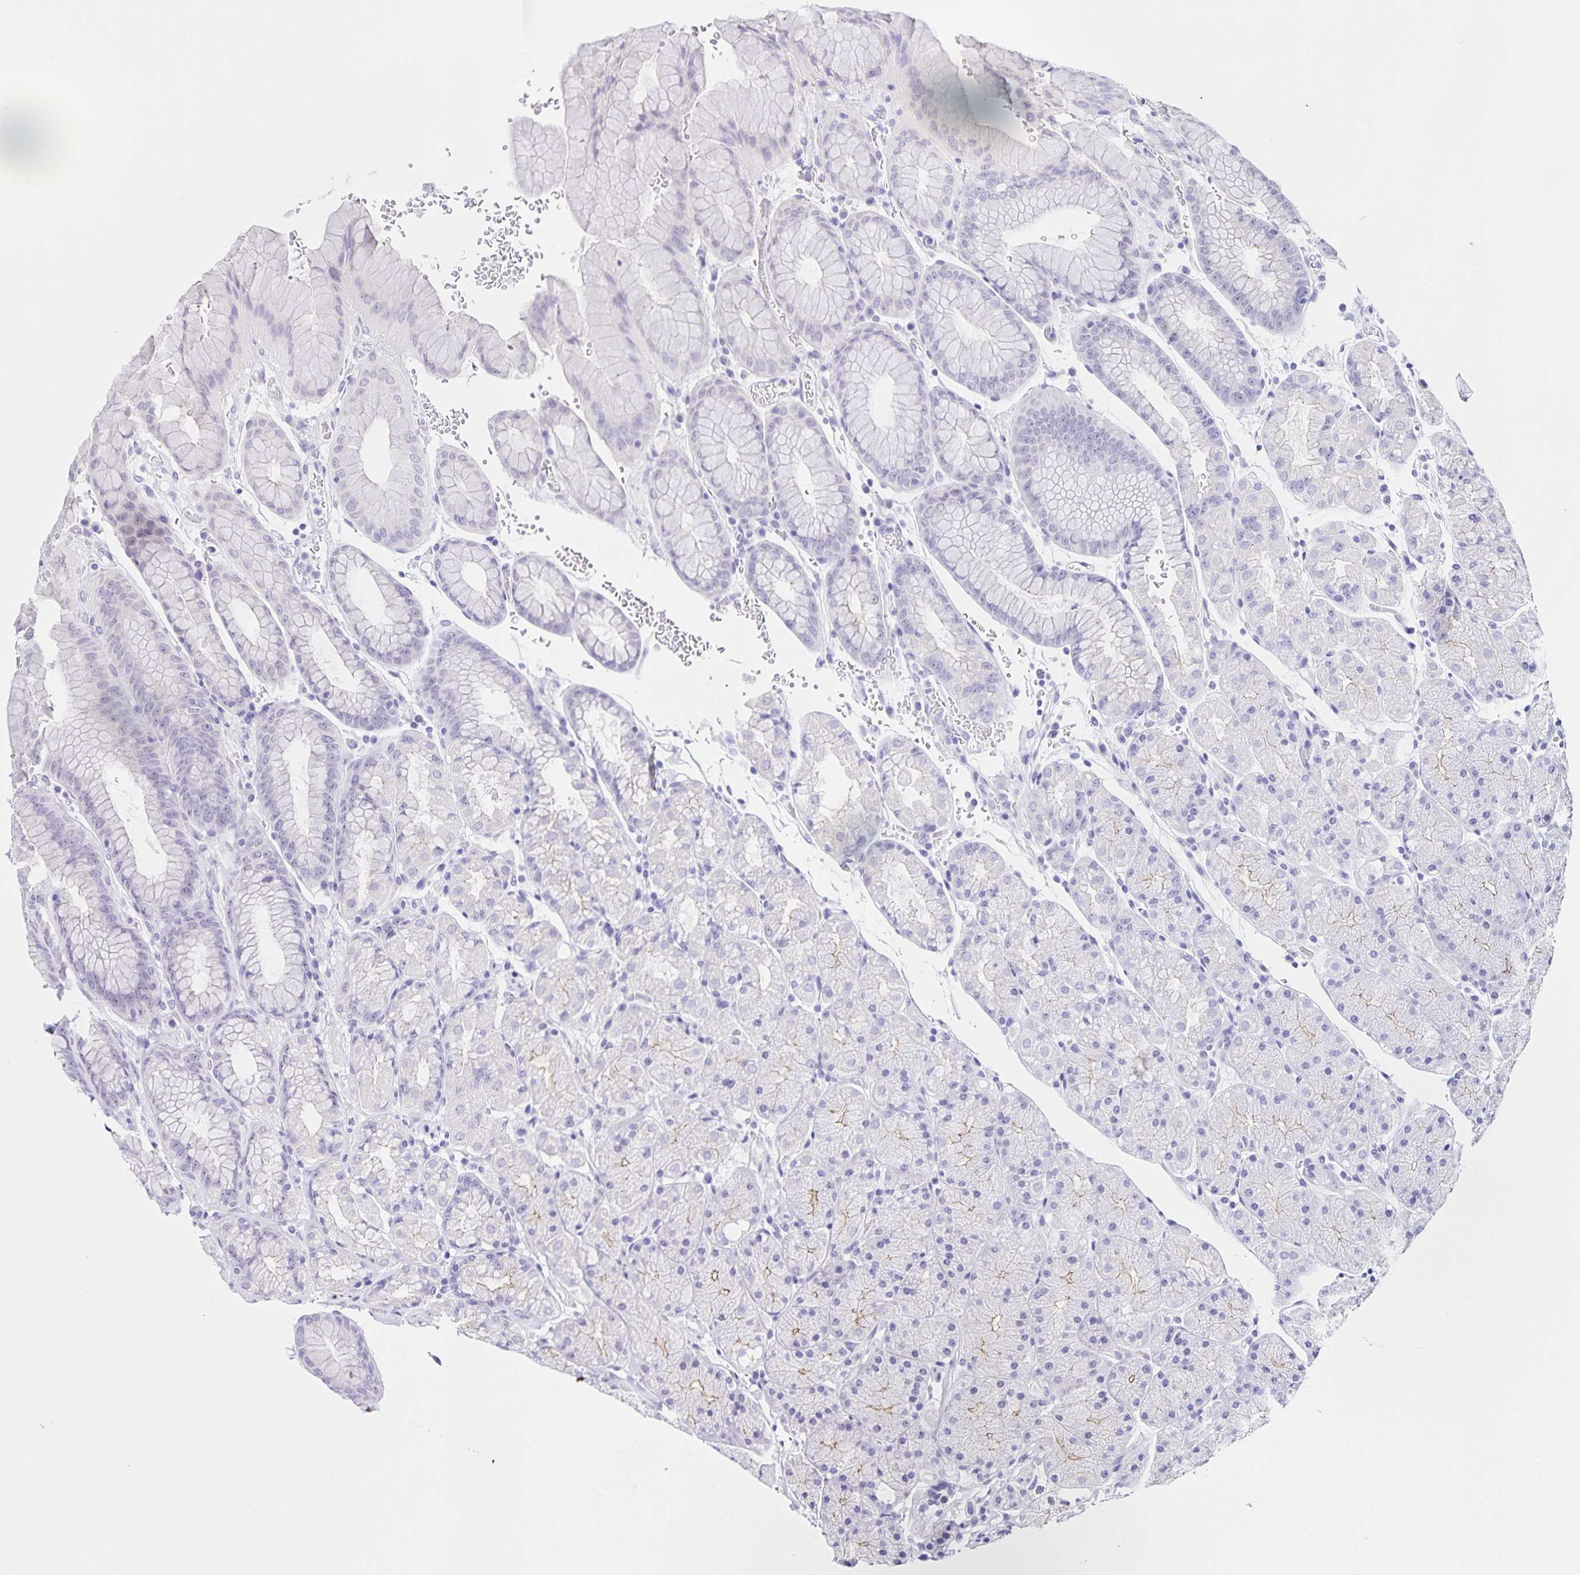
{"staining": {"intensity": "negative", "quantity": "none", "location": "none"}, "tissue": "stomach", "cell_type": "Glandular cells", "image_type": "normal", "snomed": [{"axis": "morphology", "description": "Normal tissue, NOS"}, {"axis": "topography", "description": "Stomach, upper"}, {"axis": "topography", "description": "Stomach"}], "caption": "High magnification brightfield microscopy of normal stomach stained with DAB (3,3'-diaminobenzidine) (brown) and counterstained with hematoxylin (blue): glandular cells show no significant staining. (Stains: DAB immunohistochemistry (IHC) with hematoxylin counter stain, Microscopy: brightfield microscopy at high magnification).", "gene": "FAM170A", "patient": {"sex": "male", "age": 76}}